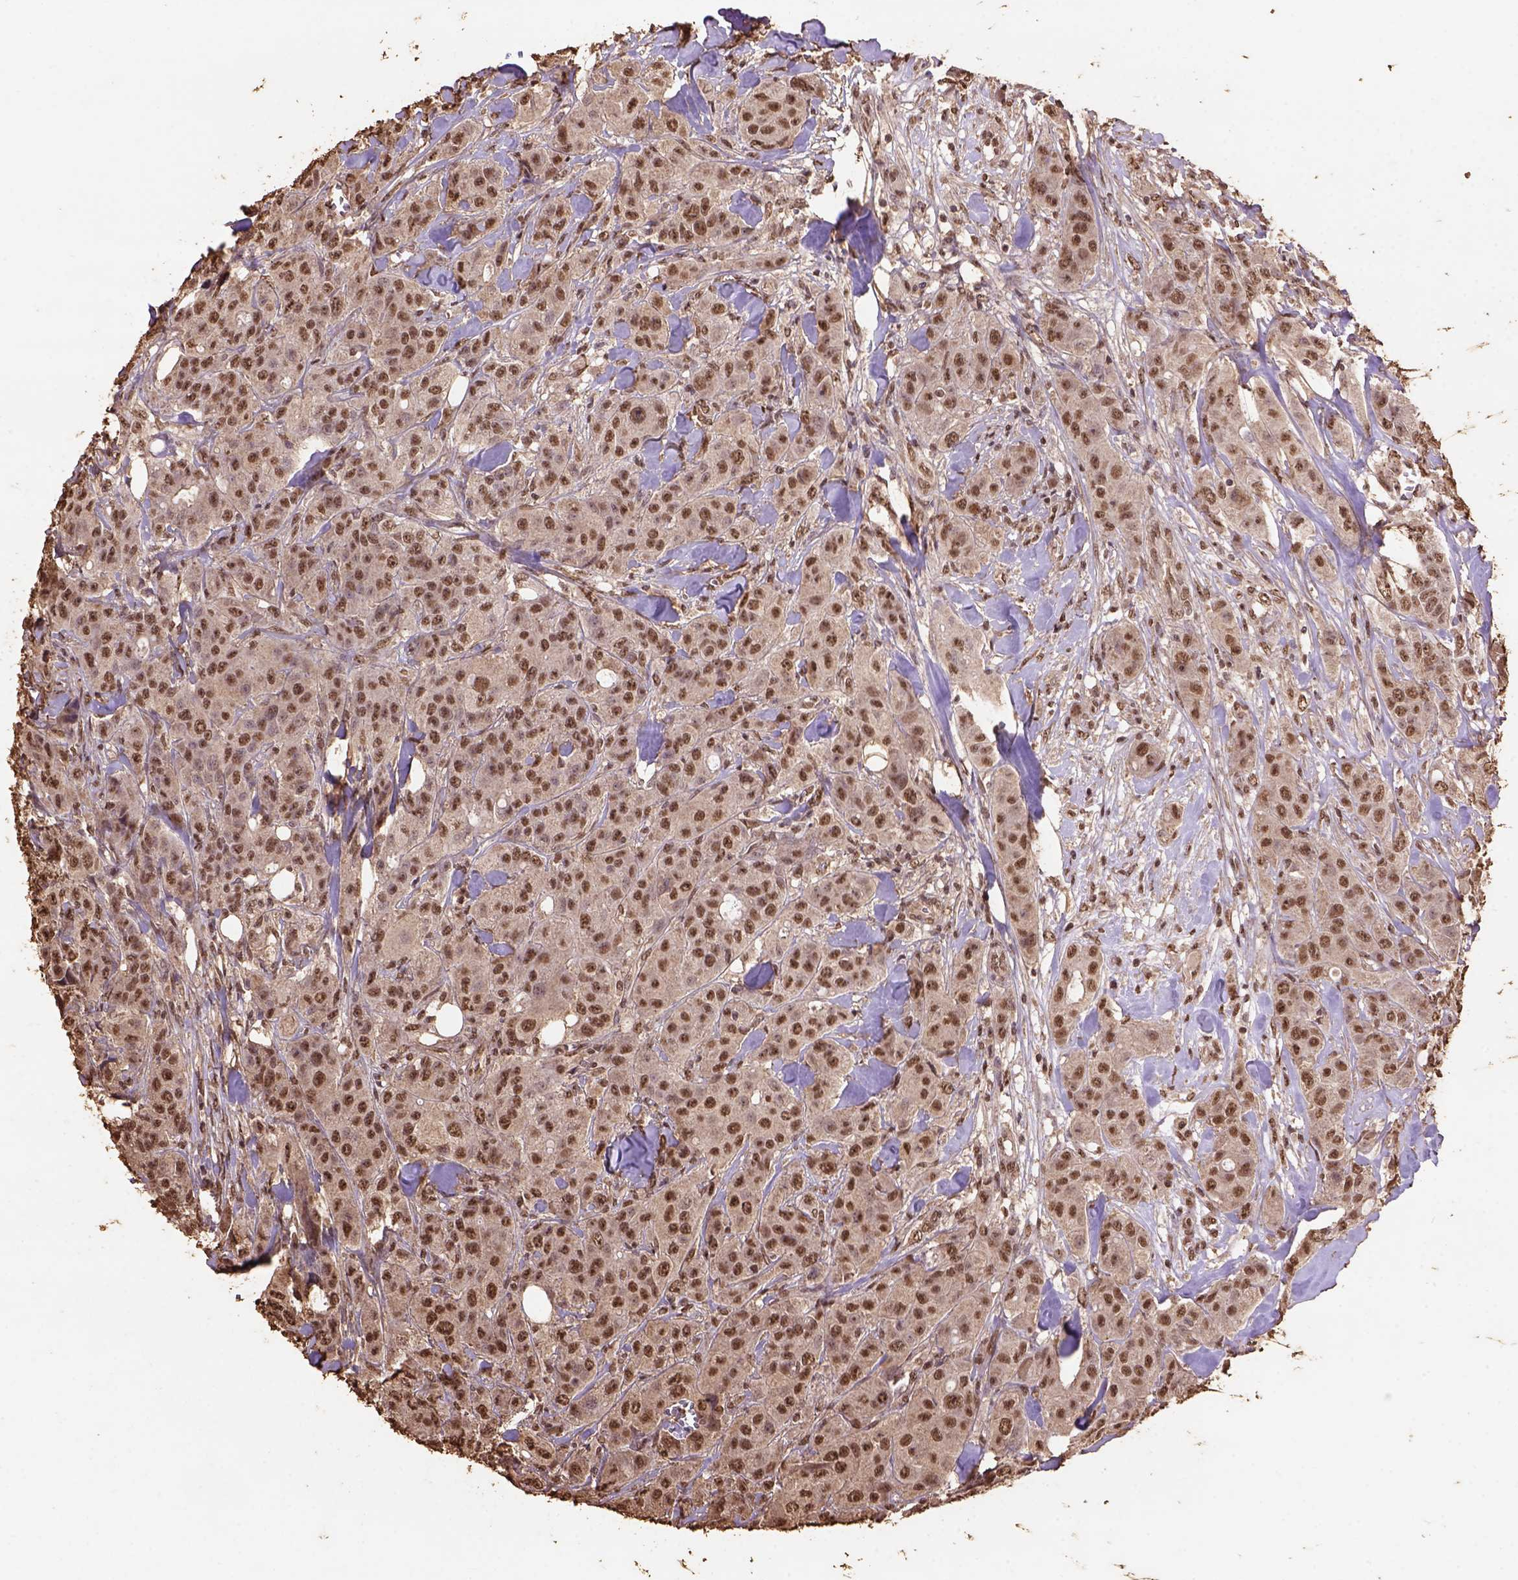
{"staining": {"intensity": "moderate", "quantity": ">75%", "location": "nuclear"}, "tissue": "breast cancer", "cell_type": "Tumor cells", "image_type": "cancer", "snomed": [{"axis": "morphology", "description": "Duct carcinoma"}, {"axis": "topography", "description": "Breast"}], "caption": "High-power microscopy captured an immunohistochemistry (IHC) image of breast invasive ductal carcinoma, revealing moderate nuclear staining in about >75% of tumor cells.", "gene": "CSTF2T", "patient": {"sex": "female", "age": 43}}